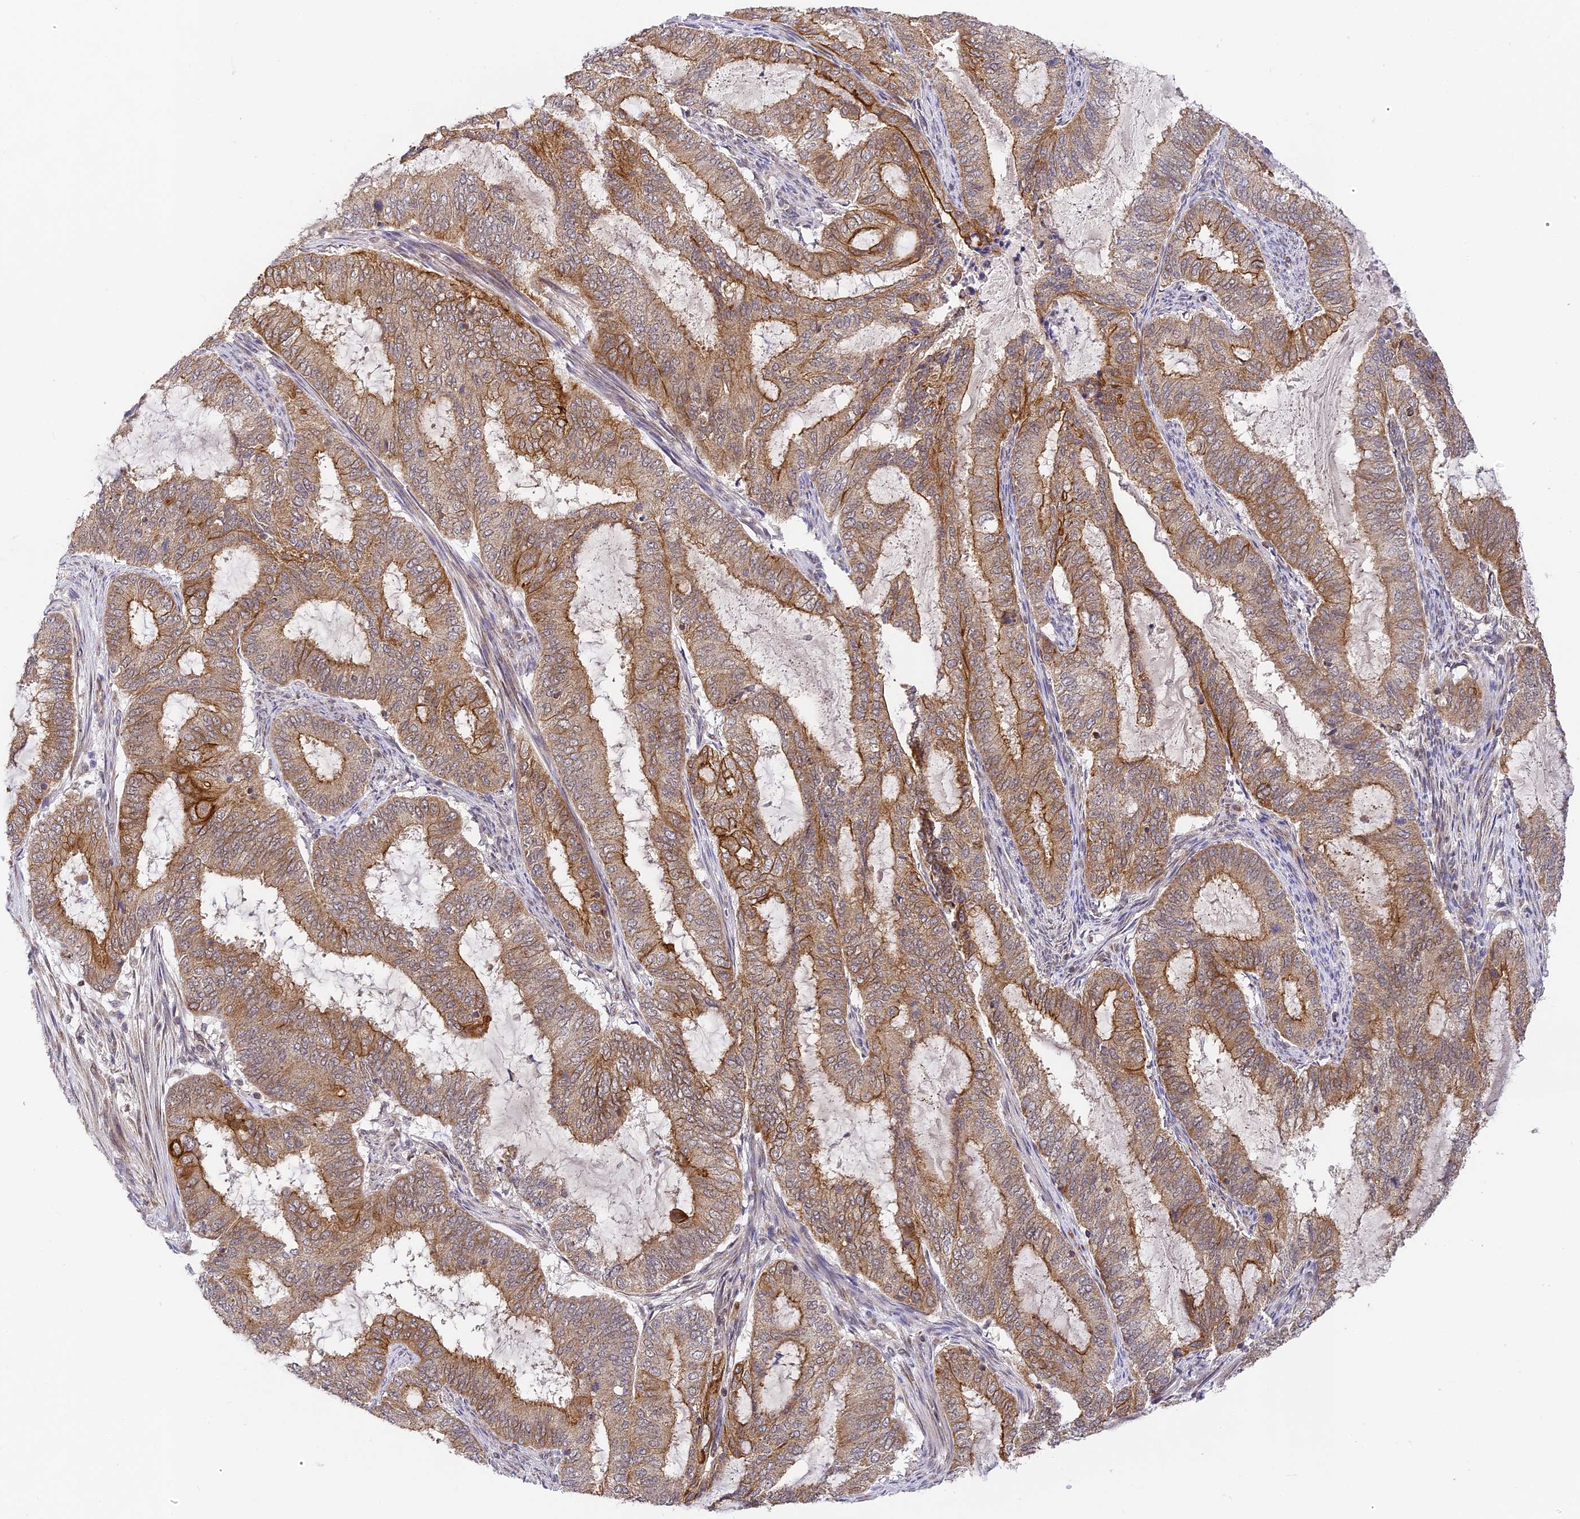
{"staining": {"intensity": "moderate", "quantity": ">75%", "location": "cytoplasmic/membranous"}, "tissue": "endometrial cancer", "cell_type": "Tumor cells", "image_type": "cancer", "snomed": [{"axis": "morphology", "description": "Adenocarcinoma, NOS"}, {"axis": "topography", "description": "Endometrium"}], "caption": "Endometrial adenocarcinoma was stained to show a protein in brown. There is medium levels of moderate cytoplasmic/membranous staining in about >75% of tumor cells.", "gene": "DNAAF10", "patient": {"sex": "female", "age": 51}}